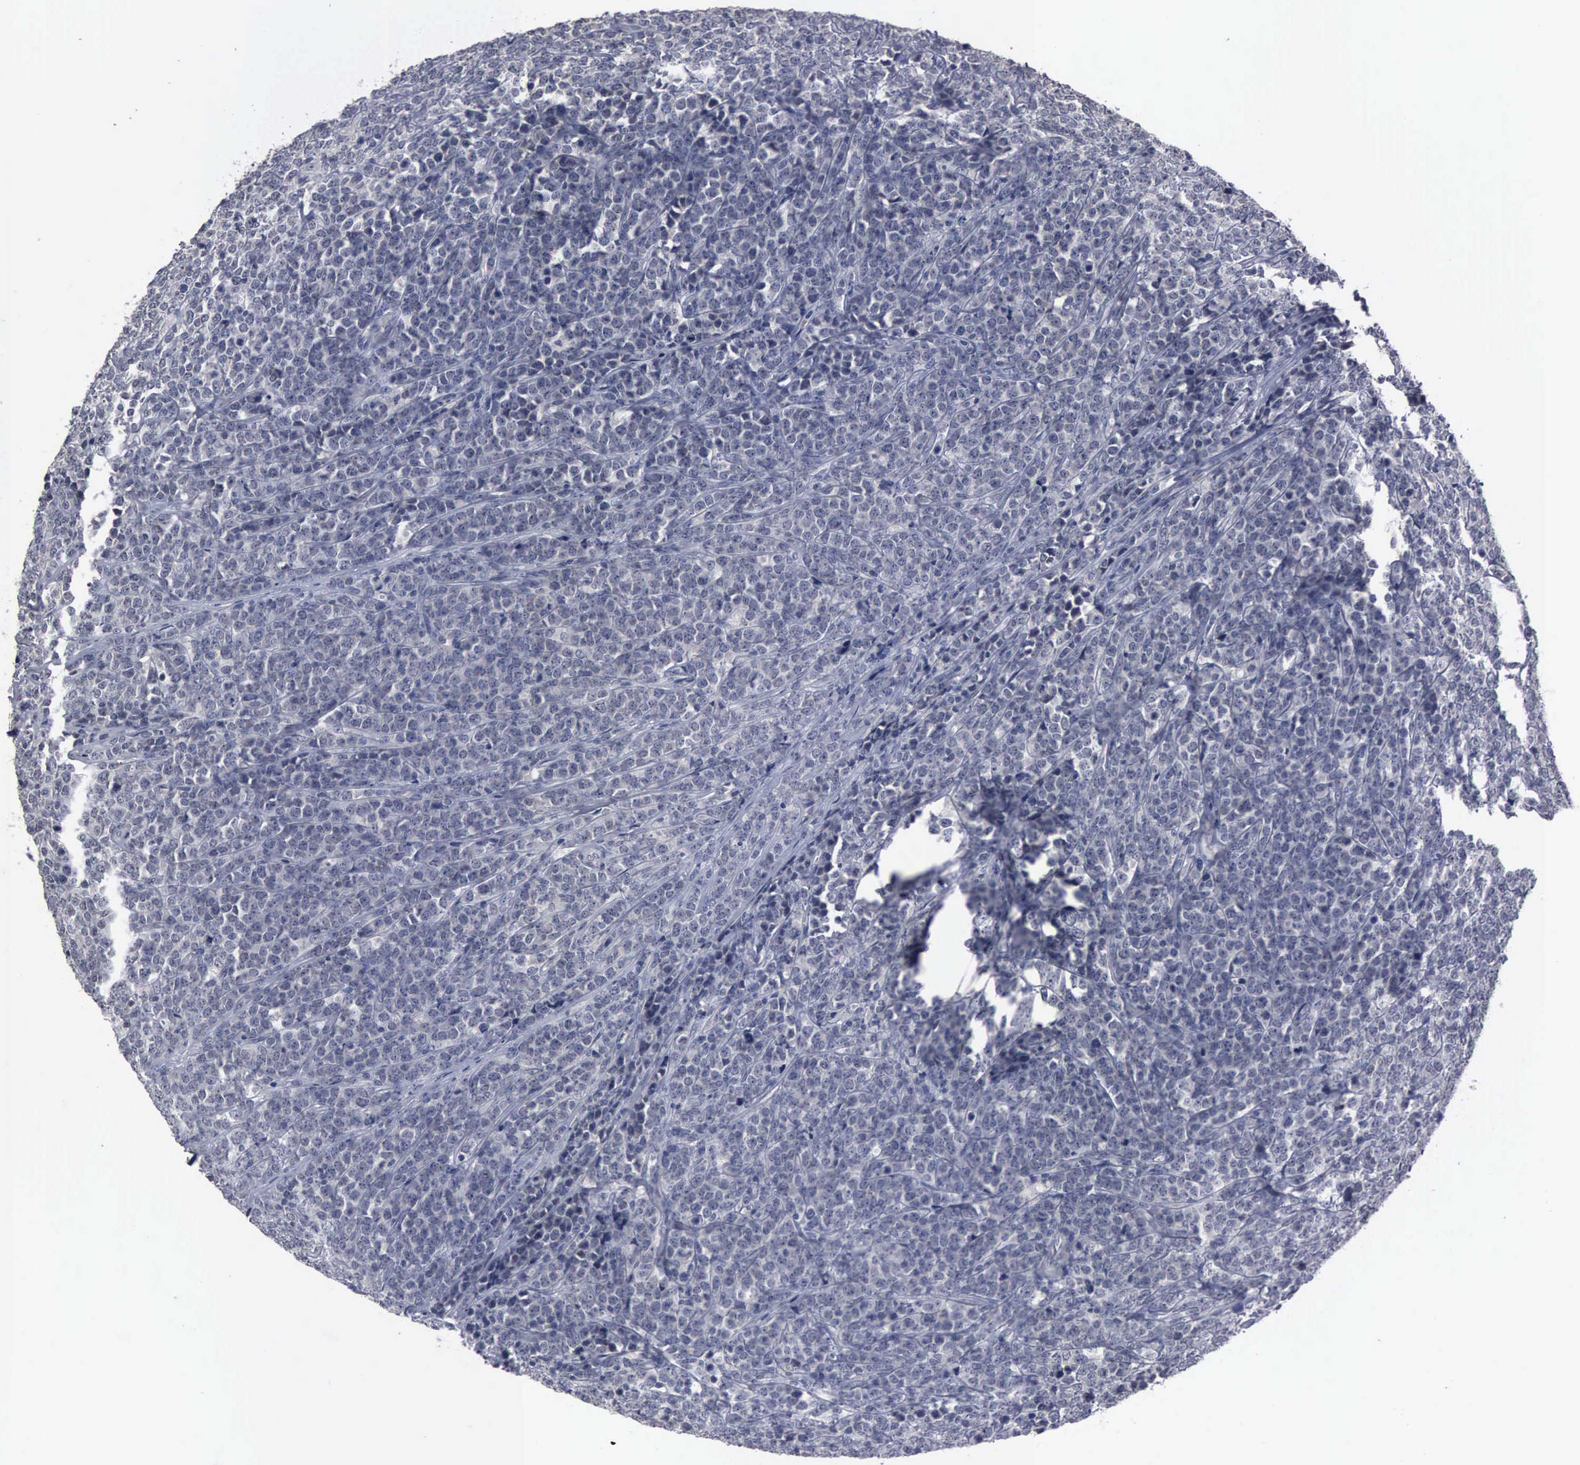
{"staining": {"intensity": "negative", "quantity": "none", "location": "none"}, "tissue": "lymphoma", "cell_type": "Tumor cells", "image_type": "cancer", "snomed": [{"axis": "morphology", "description": "Malignant lymphoma, non-Hodgkin's type, High grade"}, {"axis": "topography", "description": "Small intestine"}, {"axis": "topography", "description": "Colon"}], "caption": "Human high-grade malignant lymphoma, non-Hodgkin's type stained for a protein using IHC reveals no expression in tumor cells.", "gene": "MYO18B", "patient": {"sex": "male", "age": 8}}